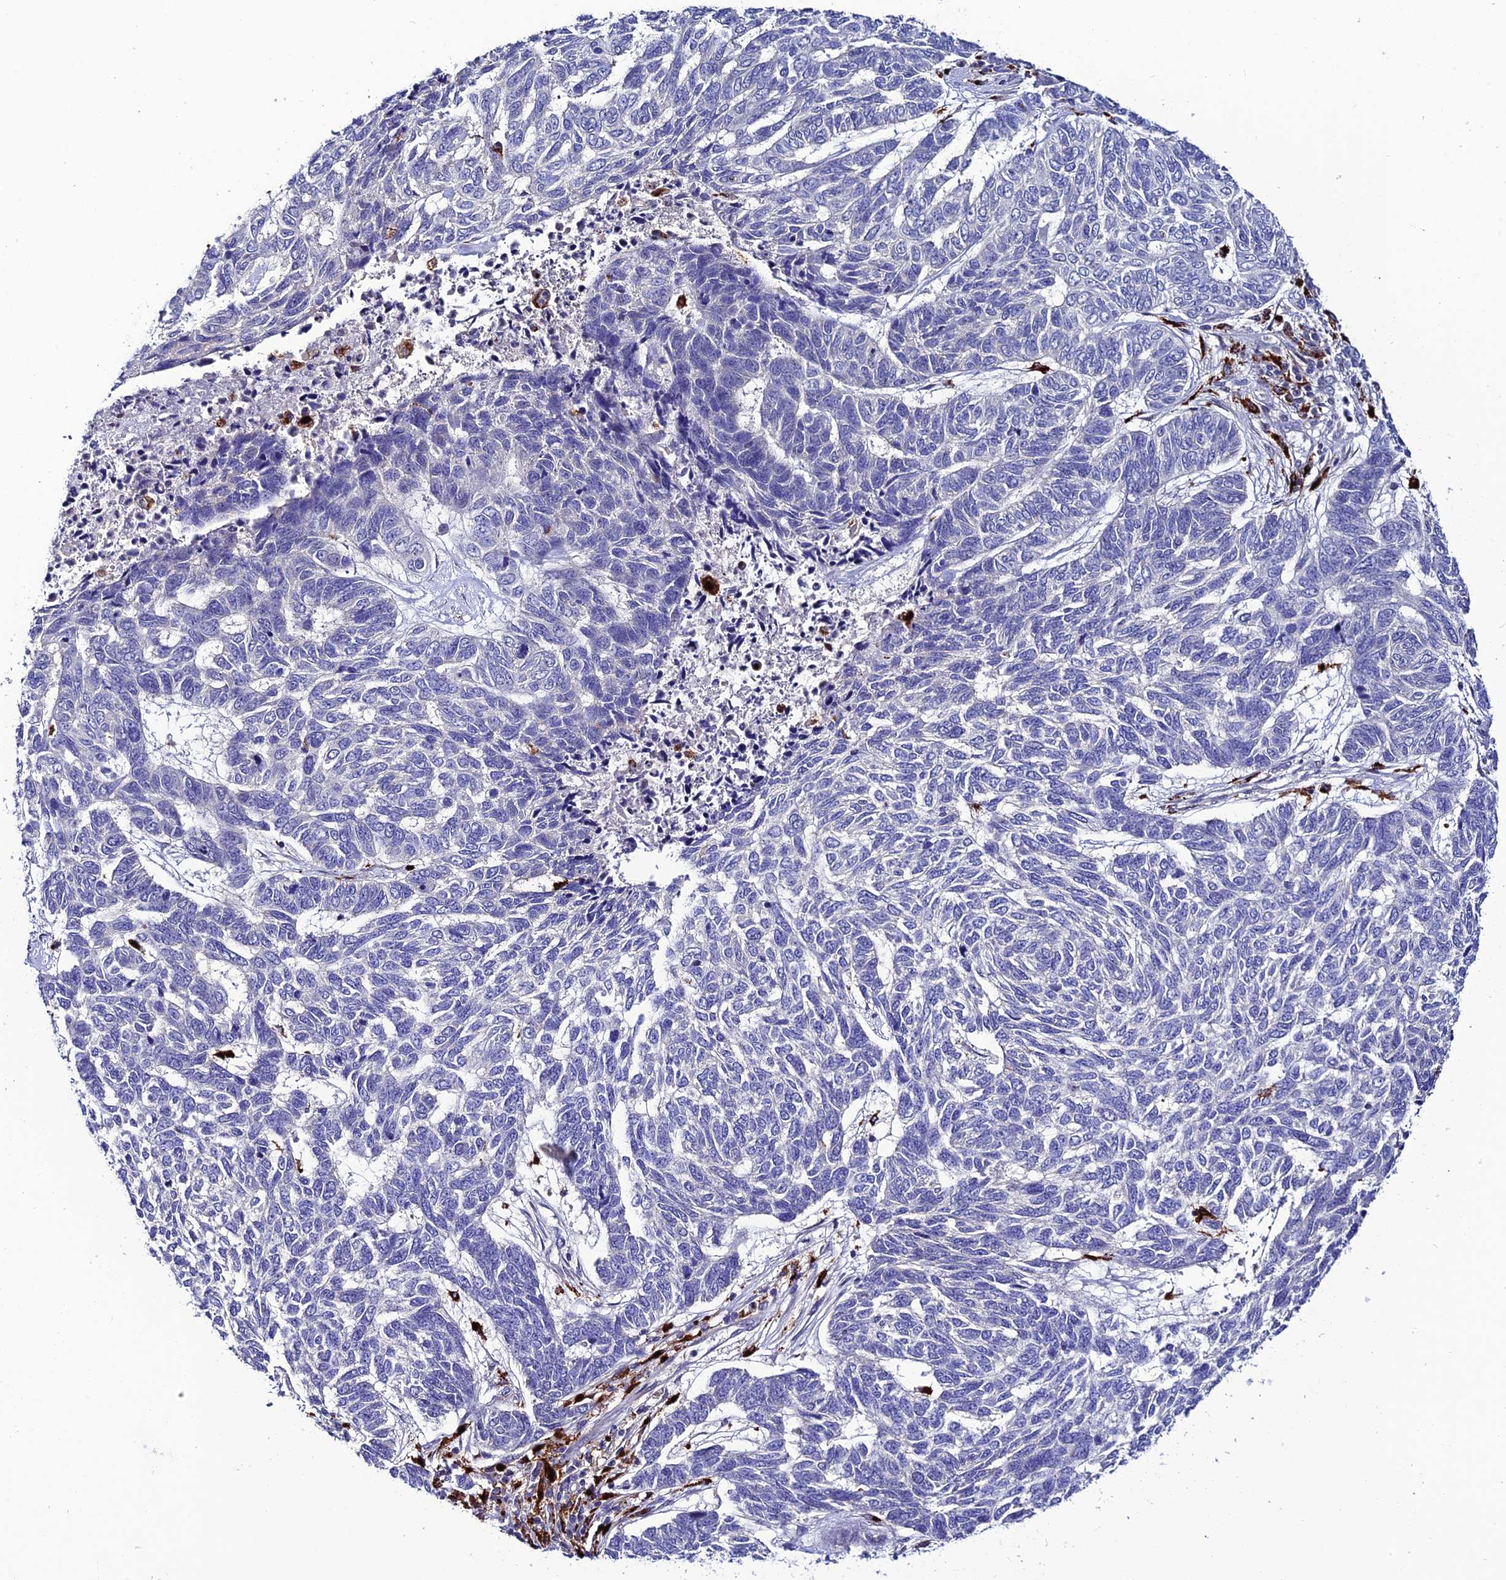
{"staining": {"intensity": "negative", "quantity": "none", "location": "none"}, "tissue": "skin cancer", "cell_type": "Tumor cells", "image_type": "cancer", "snomed": [{"axis": "morphology", "description": "Basal cell carcinoma"}, {"axis": "topography", "description": "Skin"}], "caption": "The micrograph displays no significant positivity in tumor cells of basal cell carcinoma (skin).", "gene": "HIC1", "patient": {"sex": "female", "age": 65}}